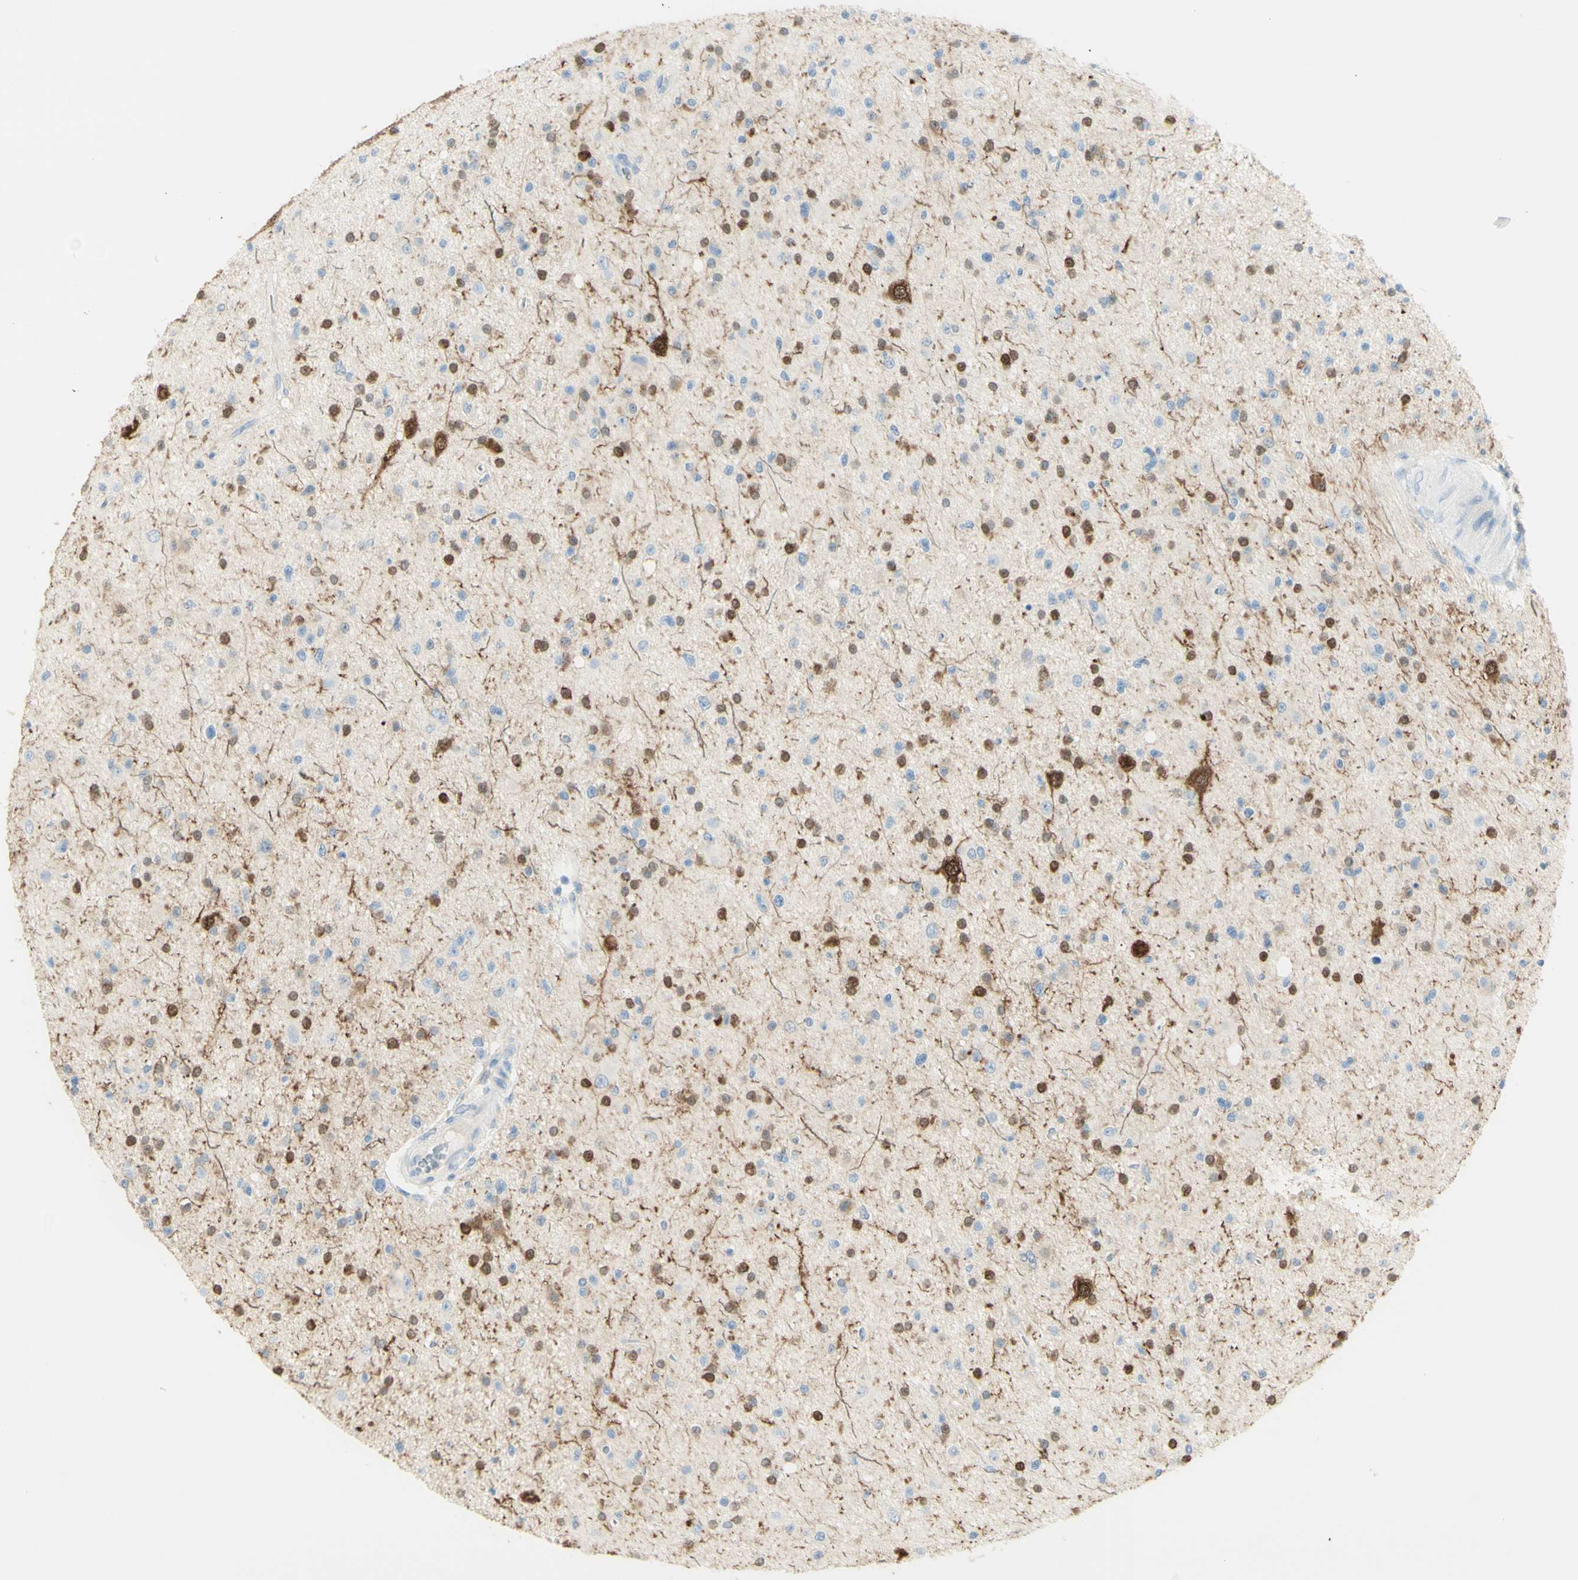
{"staining": {"intensity": "moderate", "quantity": "25%-75%", "location": "cytoplasmic/membranous,nuclear"}, "tissue": "glioma", "cell_type": "Tumor cells", "image_type": "cancer", "snomed": [{"axis": "morphology", "description": "Glioma, malignant, High grade"}, {"axis": "topography", "description": "Brain"}], "caption": "Immunohistochemistry micrograph of neoplastic tissue: human malignant glioma (high-grade) stained using immunohistochemistry reveals medium levels of moderate protein expression localized specifically in the cytoplasmic/membranous and nuclear of tumor cells, appearing as a cytoplasmic/membranous and nuclear brown color.", "gene": "TSPAN1", "patient": {"sex": "male", "age": 33}}